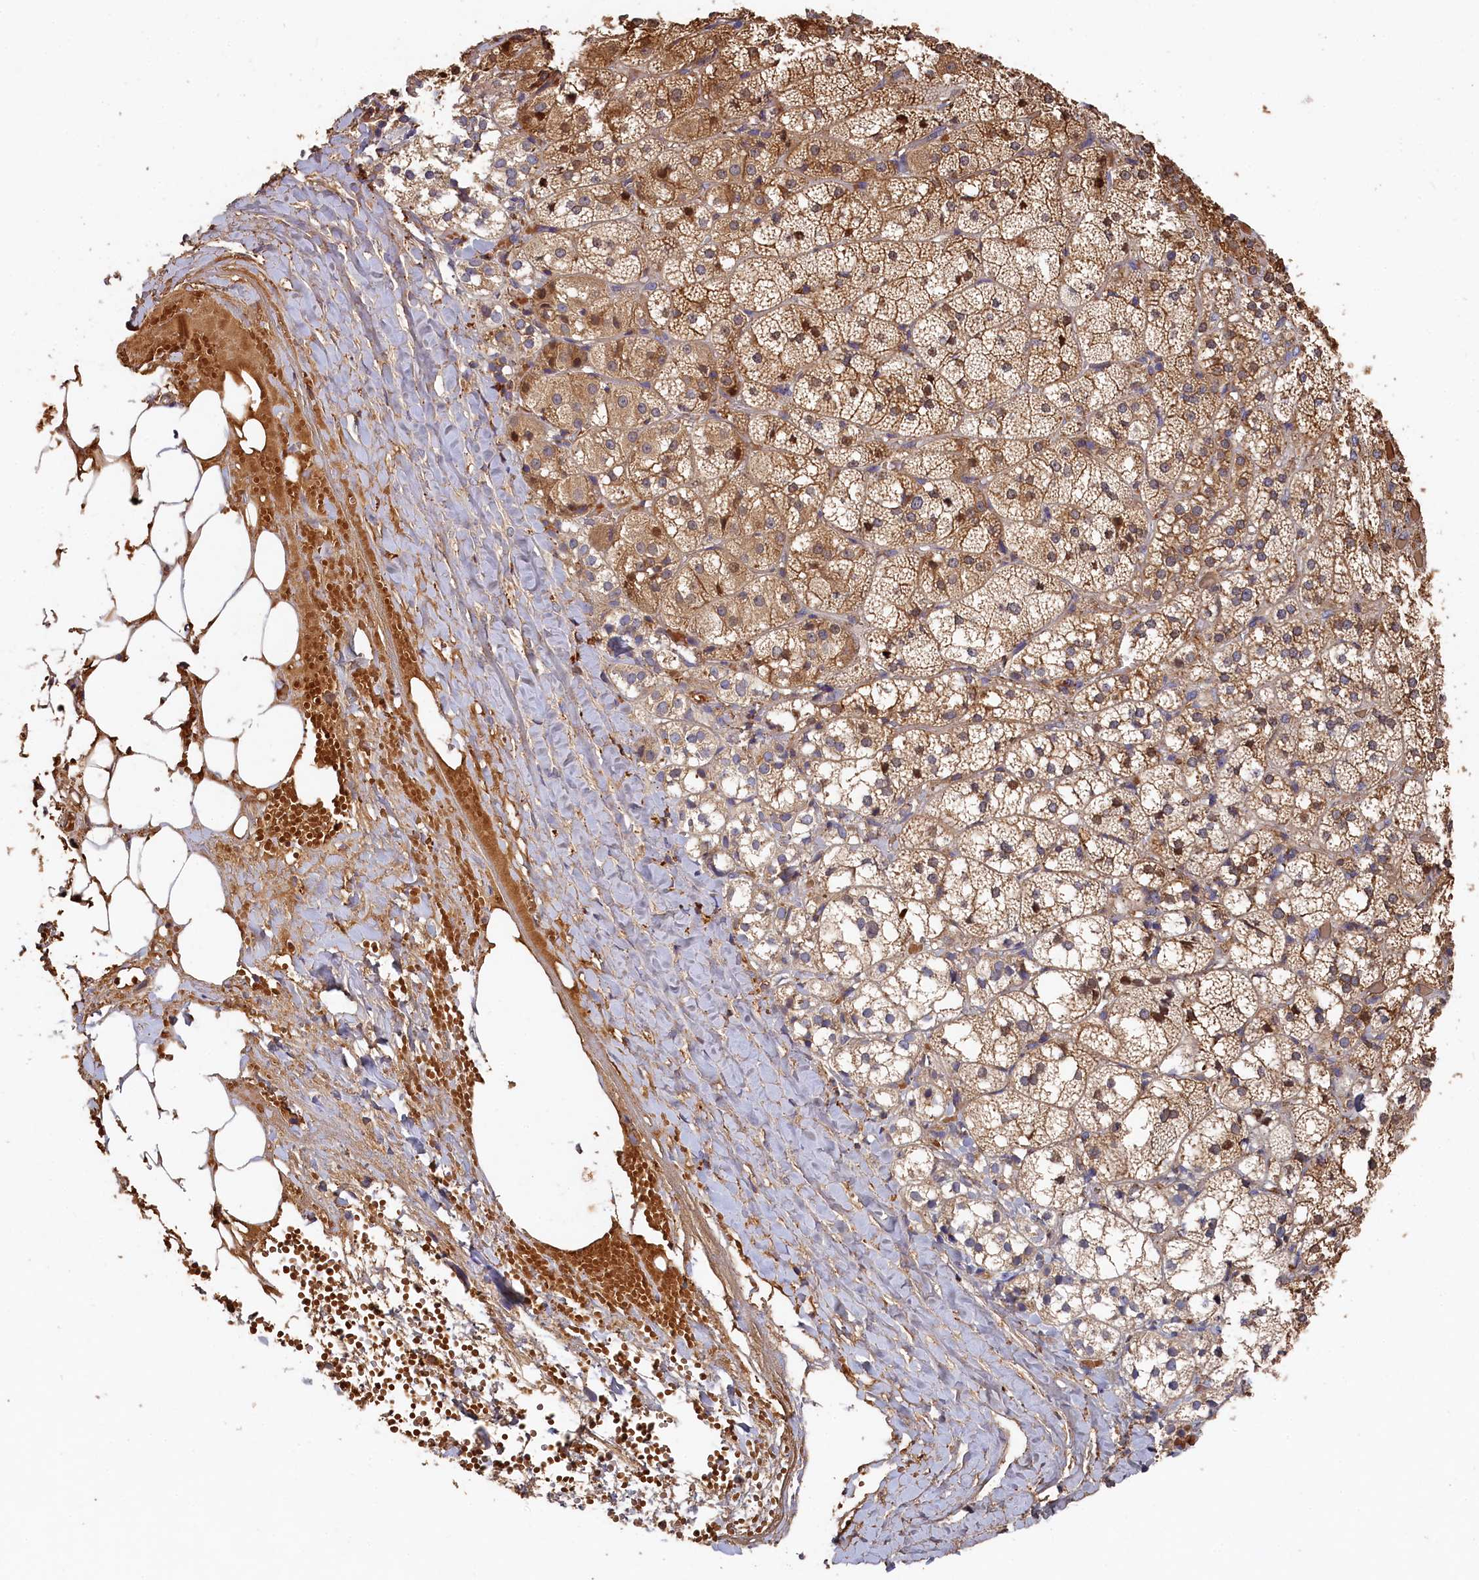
{"staining": {"intensity": "moderate", "quantity": ">75%", "location": "cytoplasmic/membranous,nuclear"}, "tissue": "adrenal gland", "cell_type": "Glandular cells", "image_type": "normal", "snomed": [{"axis": "morphology", "description": "Normal tissue, NOS"}, {"axis": "topography", "description": "Adrenal gland"}], "caption": "Glandular cells exhibit moderate cytoplasmic/membranous,nuclear positivity in about >75% of cells in unremarkable adrenal gland.", "gene": "DHRS11", "patient": {"sex": "female", "age": 61}}